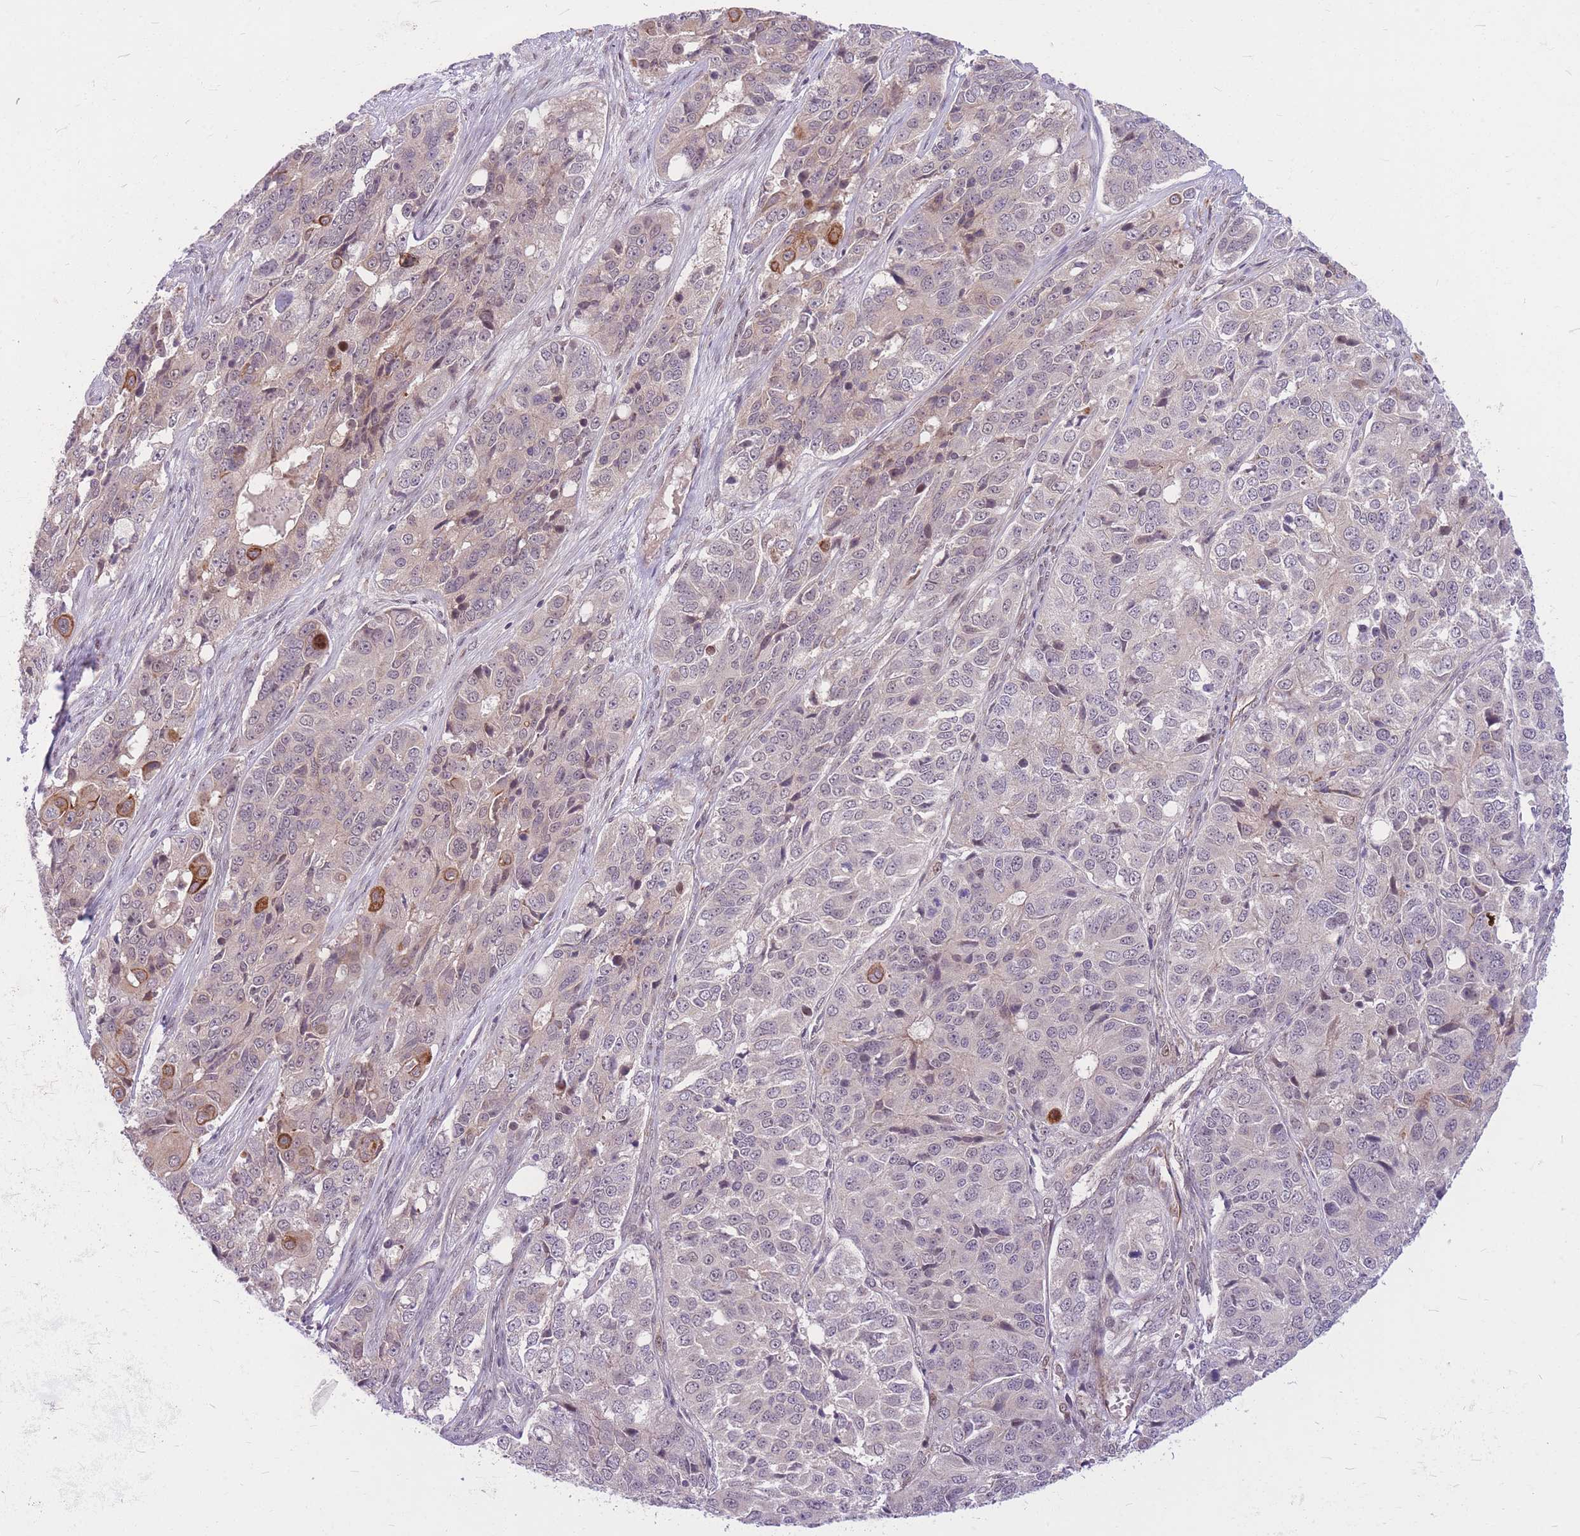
{"staining": {"intensity": "strong", "quantity": "<25%", "location": "cytoplasmic/membranous"}, "tissue": "ovarian cancer", "cell_type": "Tumor cells", "image_type": "cancer", "snomed": [{"axis": "morphology", "description": "Carcinoma, endometroid"}, {"axis": "topography", "description": "Ovary"}], "caption": "Approximately <25% of tumor cells in human ovarian endometroid carcinoma exhibit strong cytoplasmic/membranous protein staining as visualized by brown immunohistochemical staining.", "gene": "ERCC2", "patient": {"sex": "female", "age": 51}}